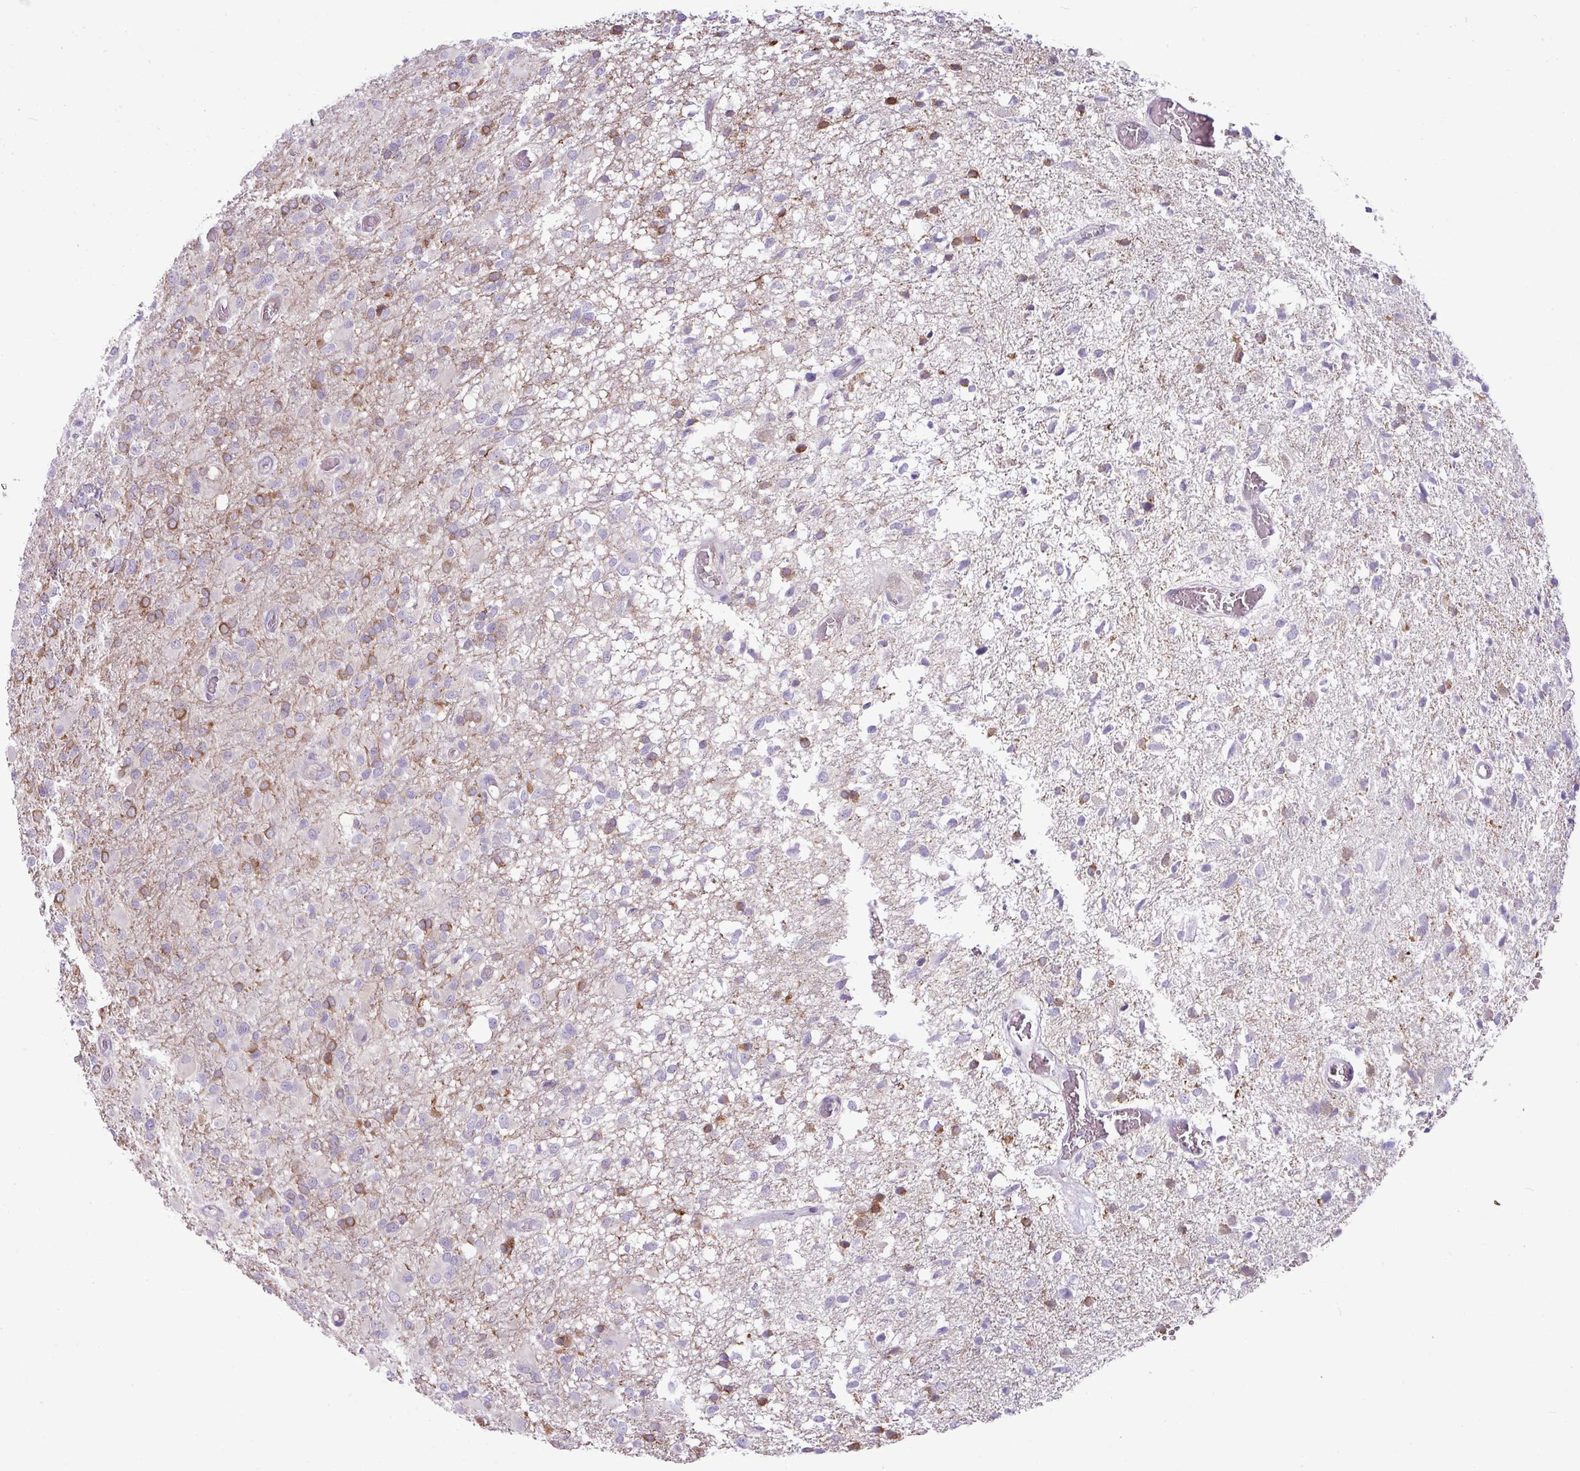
{"staining": {"intensity": "negative", "quantity": "none", "location": "none"}, "tissue": "glioma", "cell_type": "Tumor cells", "image_type": "cancer", "snomed": [{"axis": "morphology", "description": "Glioma, malignant, High grade"}, {"axis": "topography", "description": "Brain"}], "caption": "Immunohistochemical staining of human glioma reveals no significant expression in tumor cells. The staining was performed using DAB to visualize the protein expression in brown, while the nuclei were stained in blue with hematoxylin (Magnification: 20x).", "gene": "ZNF524", "patient": {"sex": "female", "age": 74}}